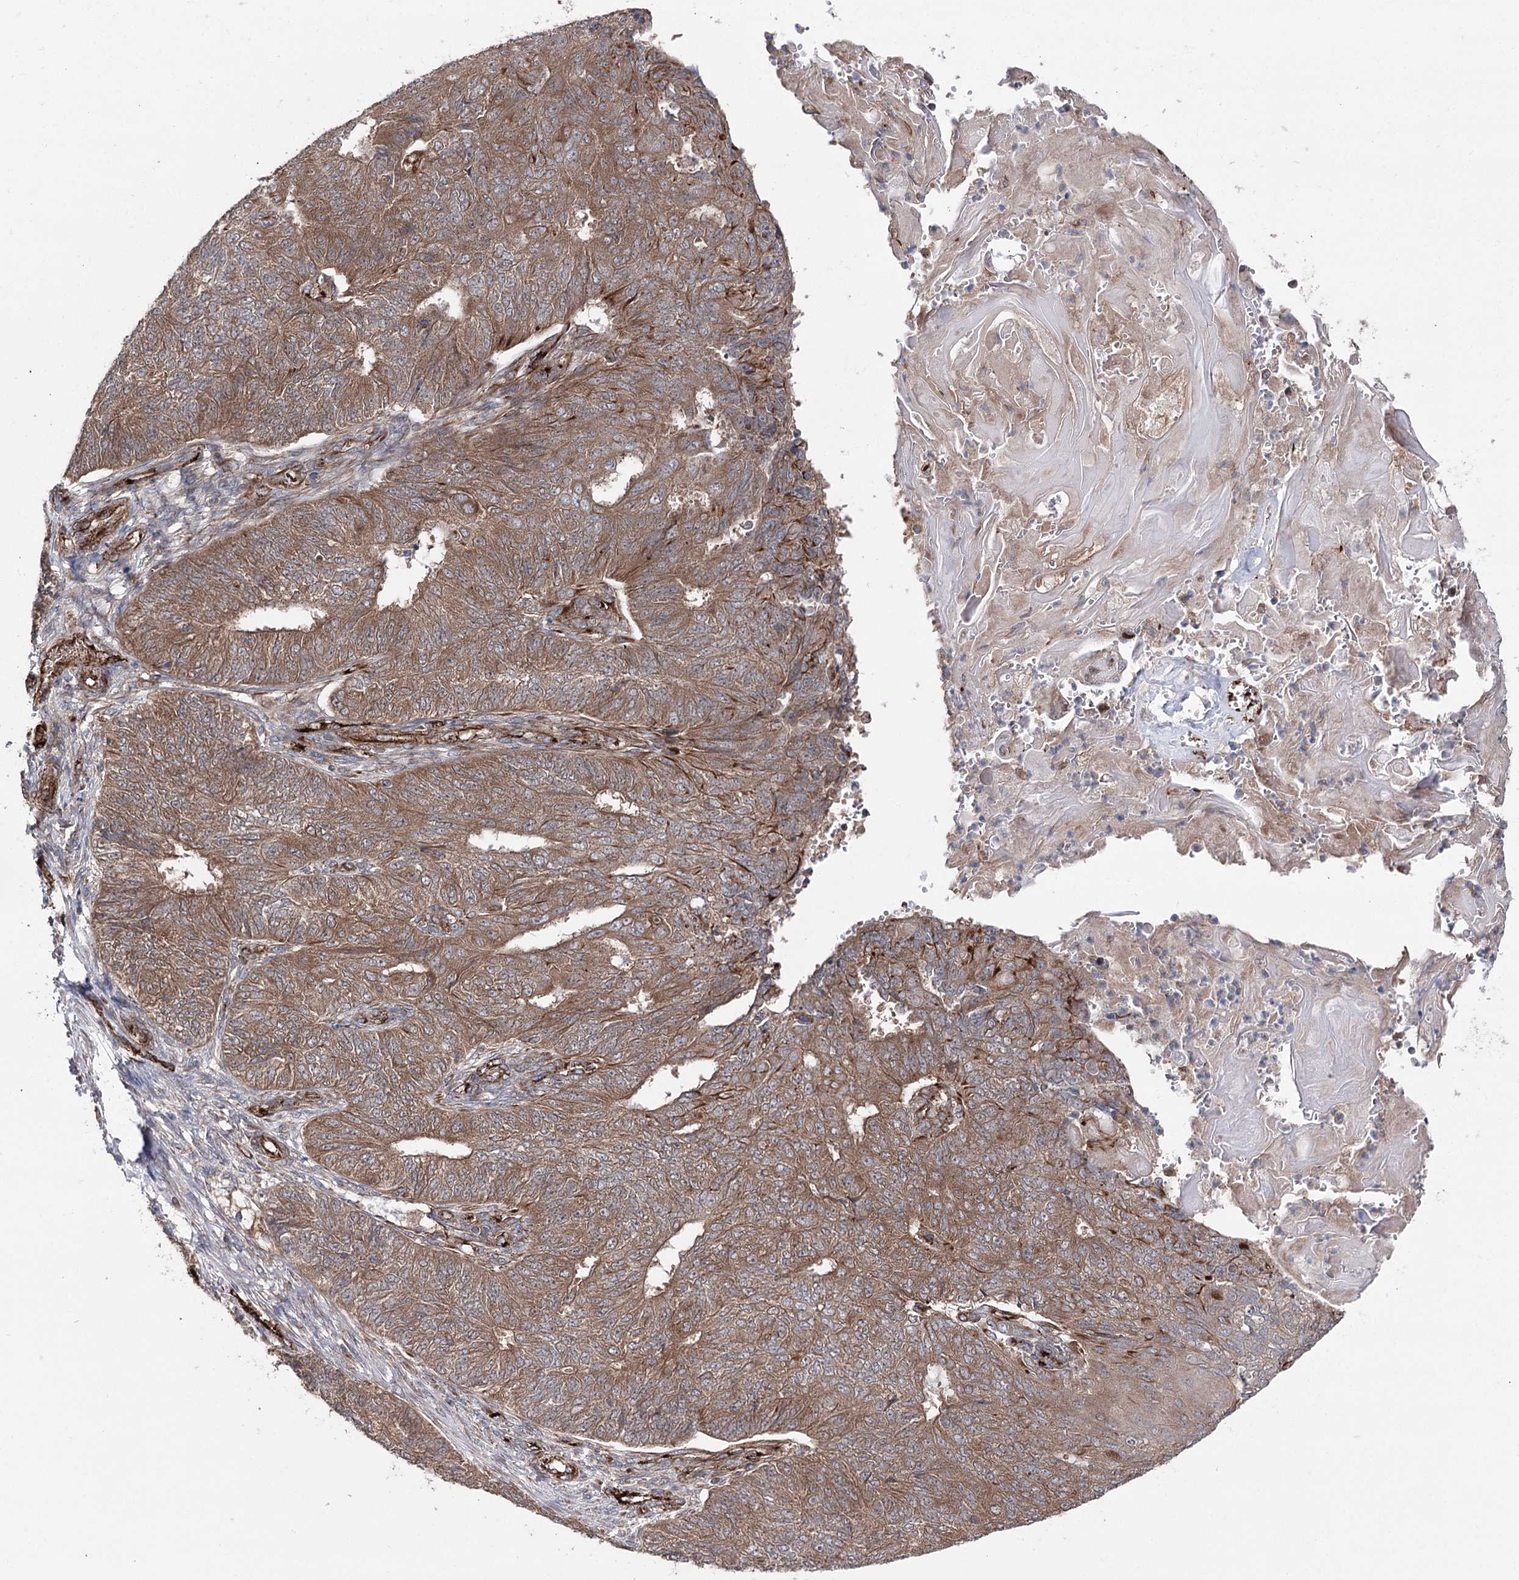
{"staining": {"intensity": "moderate", "quantity": ">75%", "location": "cytoplasmic/membranous"}, "tissue": "endometrial cancer", "cell_type": "Tumor cells", "image_type": "cancer", "snomed": [{"axis": "morphology", "description": "Adenocarcinoma, NOS"}, {"axis": "topography", "description": "Endometrium"}], "caption": "Protein expression by IHC demonstrates moderate cytoplasmic/membranous expression in about >75% of tumor cells in endometrial cancer (adenocarcinoma).", "gene": "MIB1", "patient": {"sex": "female", "age": 32}}